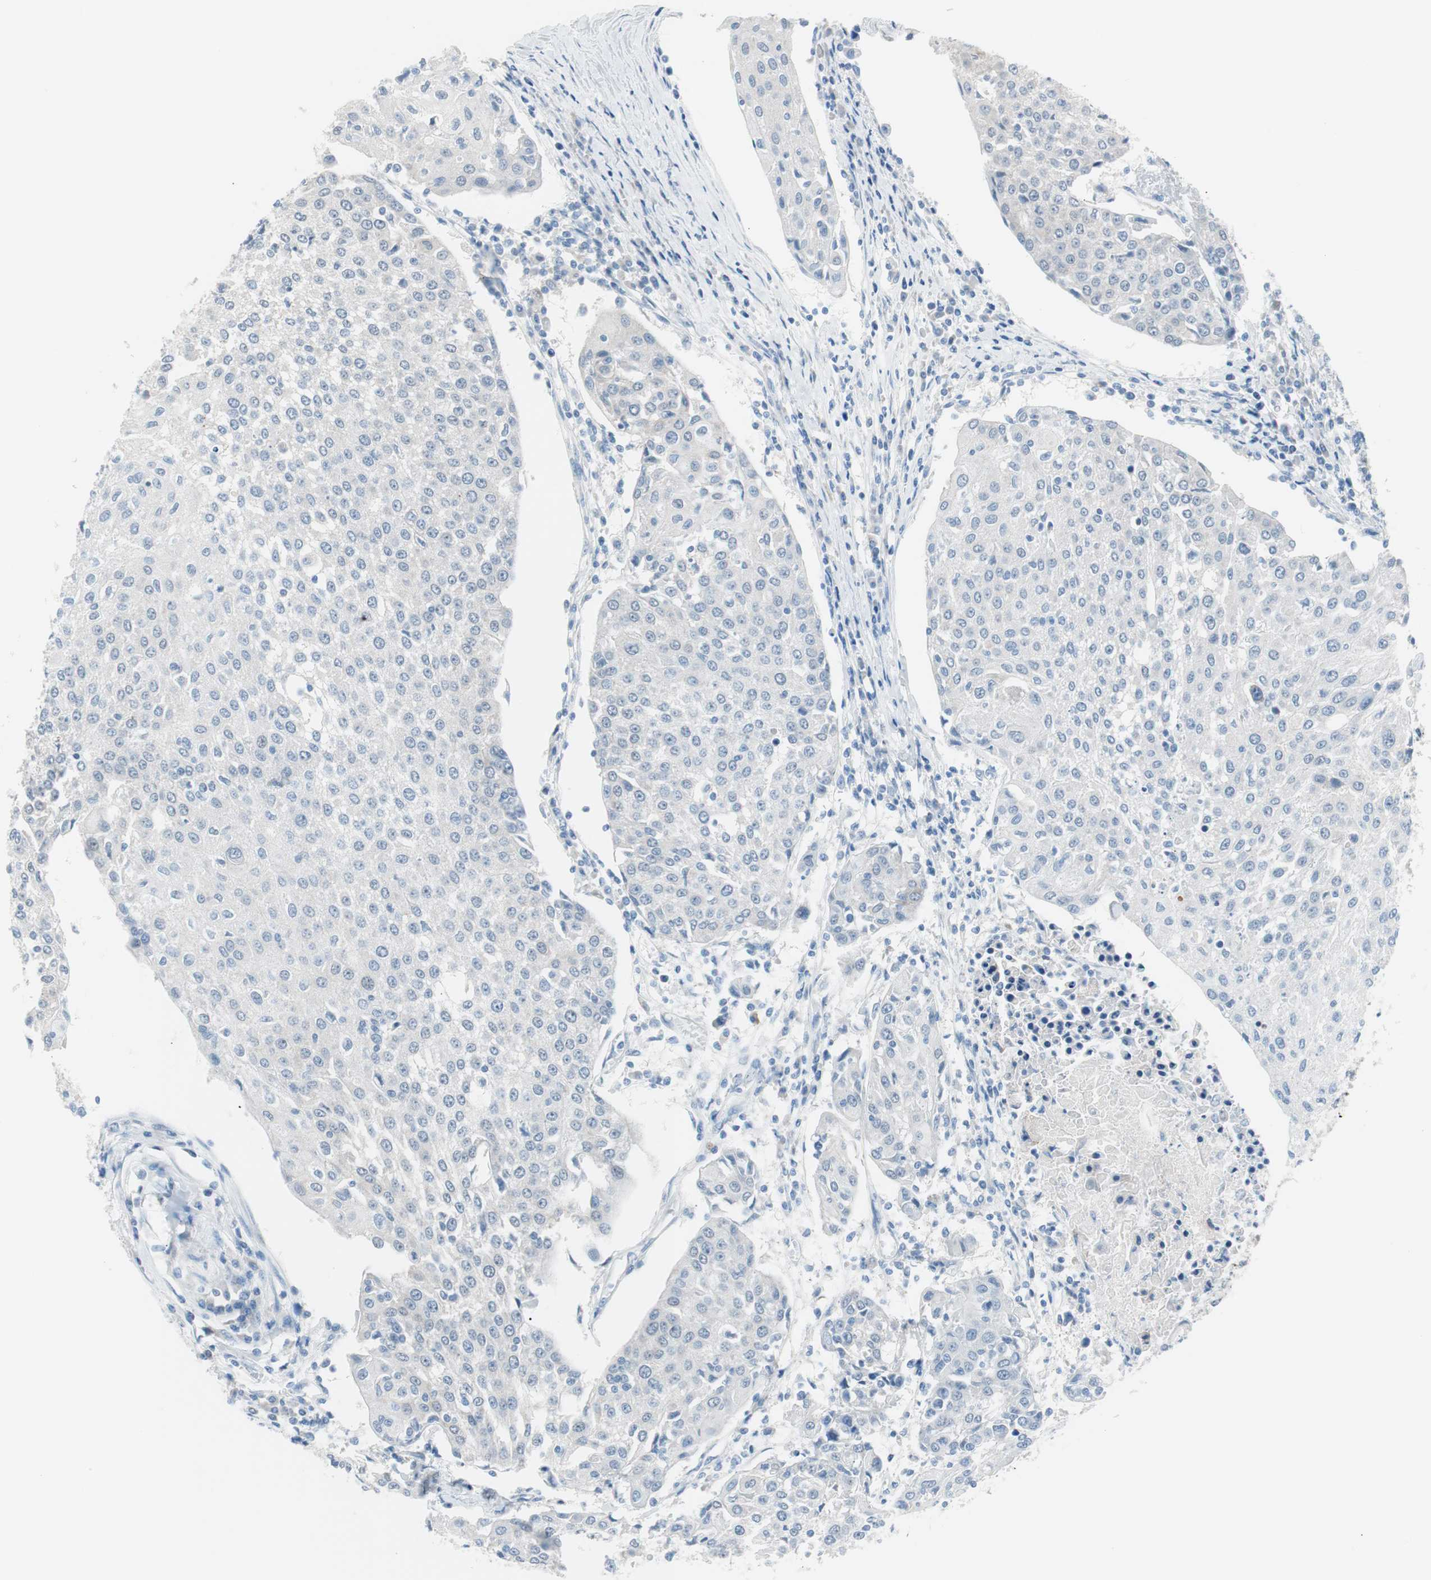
{"staining": {"intensity": "negative", "quantity": "none", "location": "none"}, "tissue": "urothelial cancer", "cell_type": "Tumor cells", "image_type": "cancer", "snomed": [{"axis": "morphology", "description": "Urothelial carcinoma, High grade"}, {"axis": "topography", "description": "Urinary bladder"}], "caption": "This micrograph is of urothelial cancer stained with IHC to label a protein in brown with the nuclei are counter-stained blue. There is no expression in tumor cells.", "gene": "VIL1", "patient": {"sex": "female", "age": 85}}